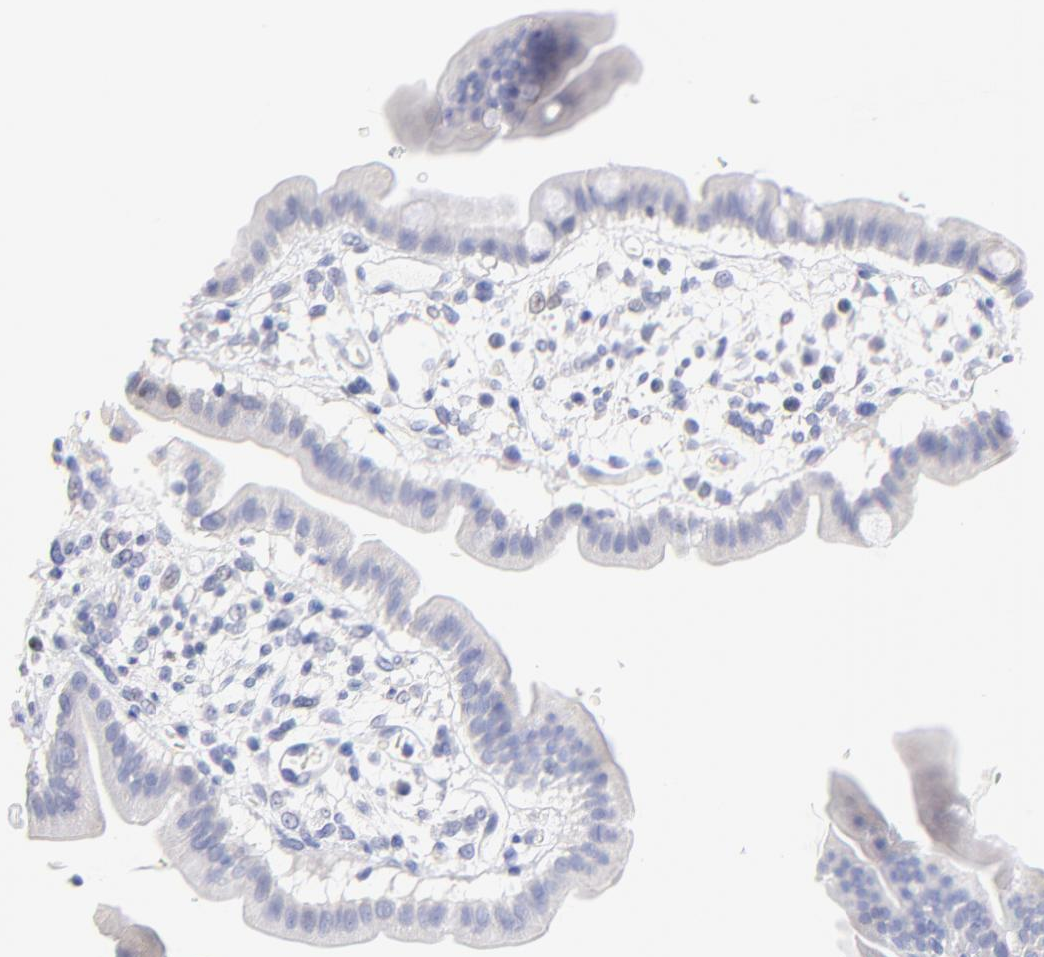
{"staining": {"intensity": "weak", "quantity": "25%-75%", "location": "cytoplasmic/membranous"}, "tissue": "duodenum", "cell_type": "Glandular cells", "image_type": "normal", "snomed": [{"axis": "morphology", "description": "Normal tissue, NOS"}, {"axis": "topography", "description": "Duodenum"}], "caption": "Protein expression analysis of normal human duodenum reveals weak cytoplasmic/membranous positivity in about 25%-75% of glandular cells. (Brightfield microscopy of DAB IHC at high magnification).", "gene": "CFAP57", "patient": {"sex": "male", "age": 50}}